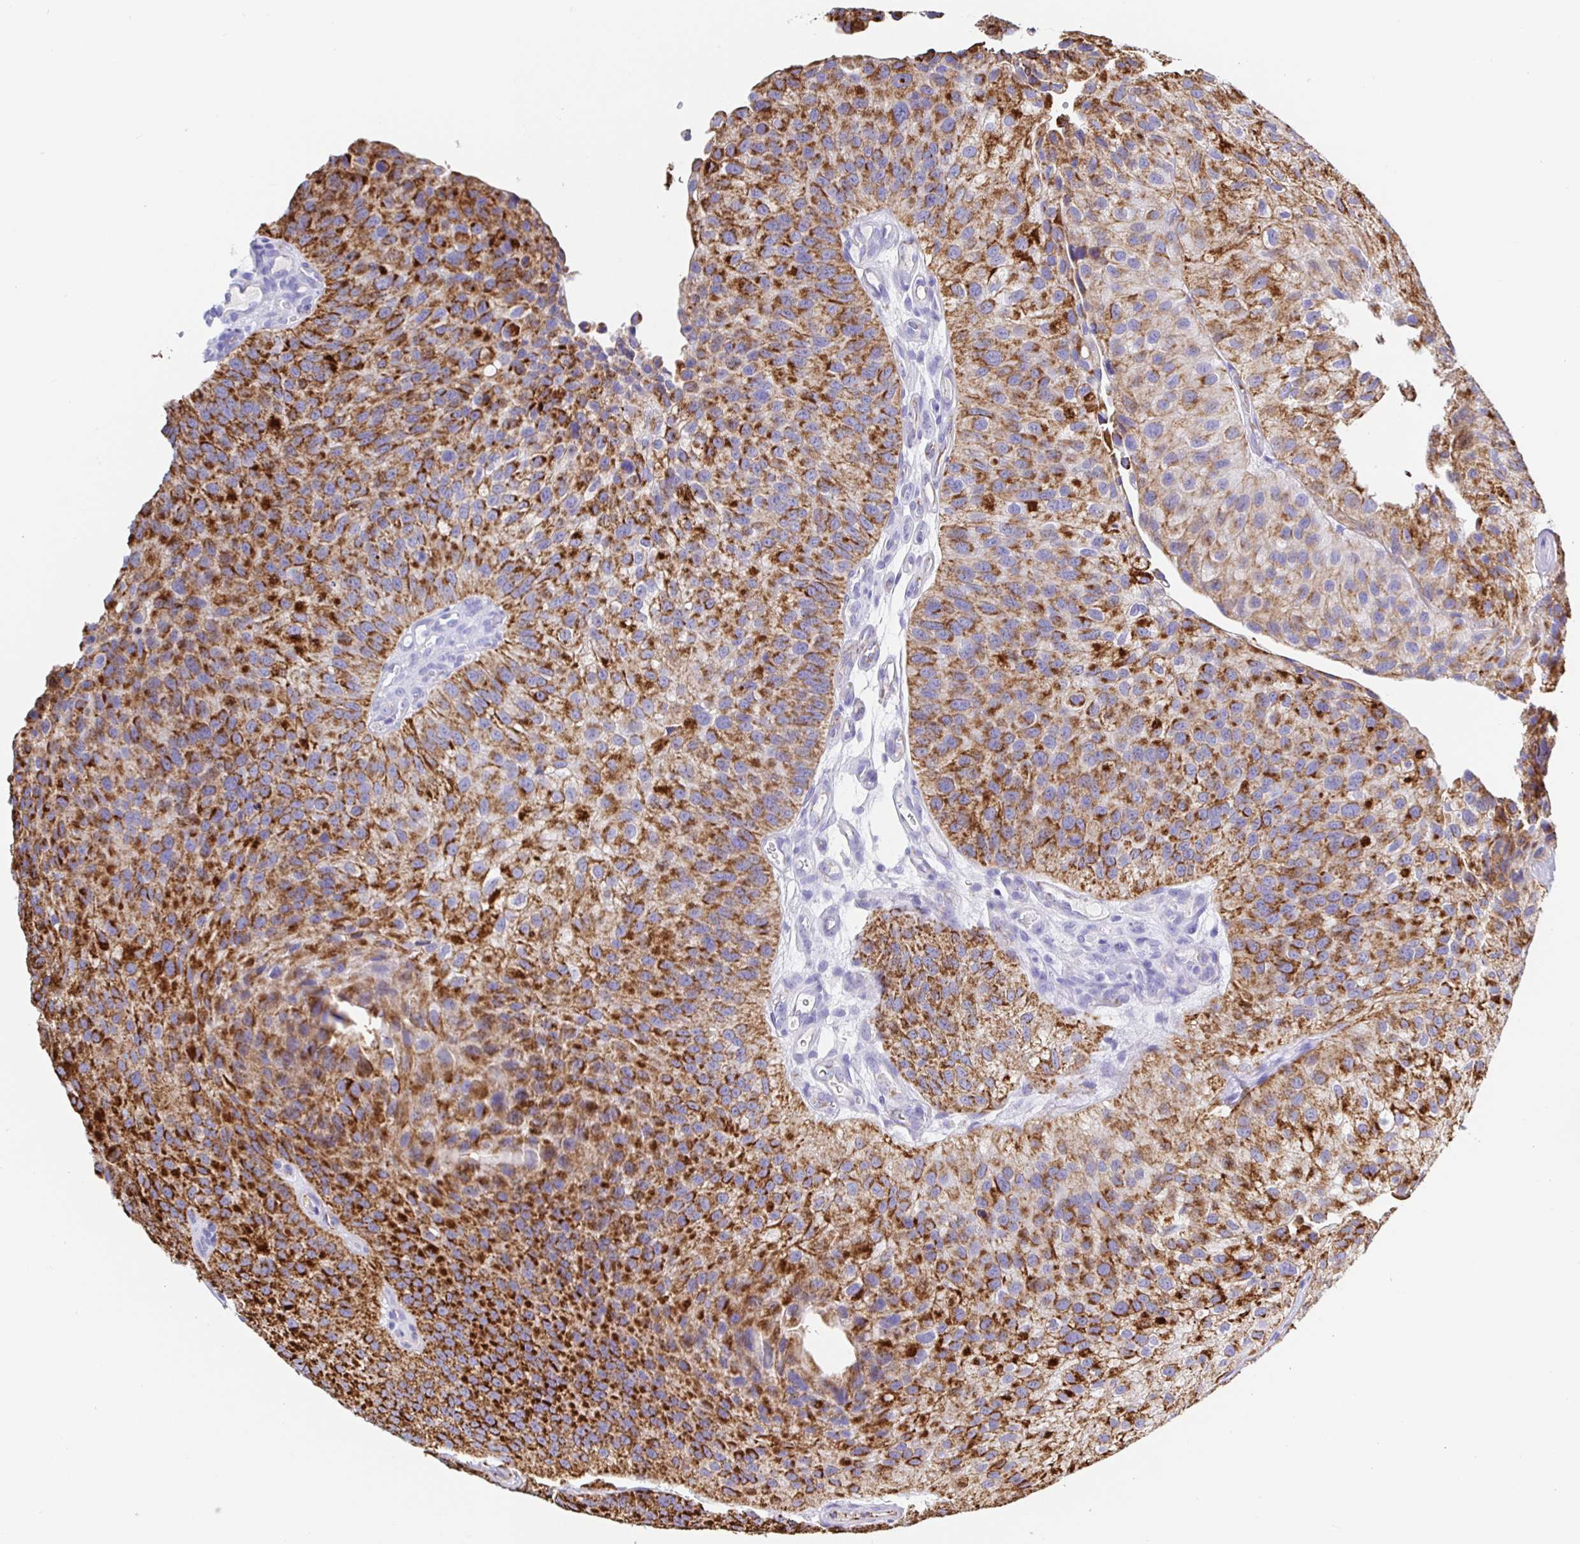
{"staining": {"intensity": "strong", "quantity": ">75%", "location": "cytoplasmic/membranous"}, "tissue": "urothelial cancer", "cell_type": "Tumor cells", "image_type": "cancer", "snomed": [{"axis": "morphology", "description": "Urothelial carcinoma, NOS"}, {"axis": "topography", "description": "Urinary bladder"}], "caption": "Immunohistochemistry (IHC) (DAB) staining of human transitional cell carcinoma reveals strong cytoplasmic/membranous protein positivity in about >75% of tumor cells.", "gene": "MAOA", "patient": {"sex": "male", "age": 87}}